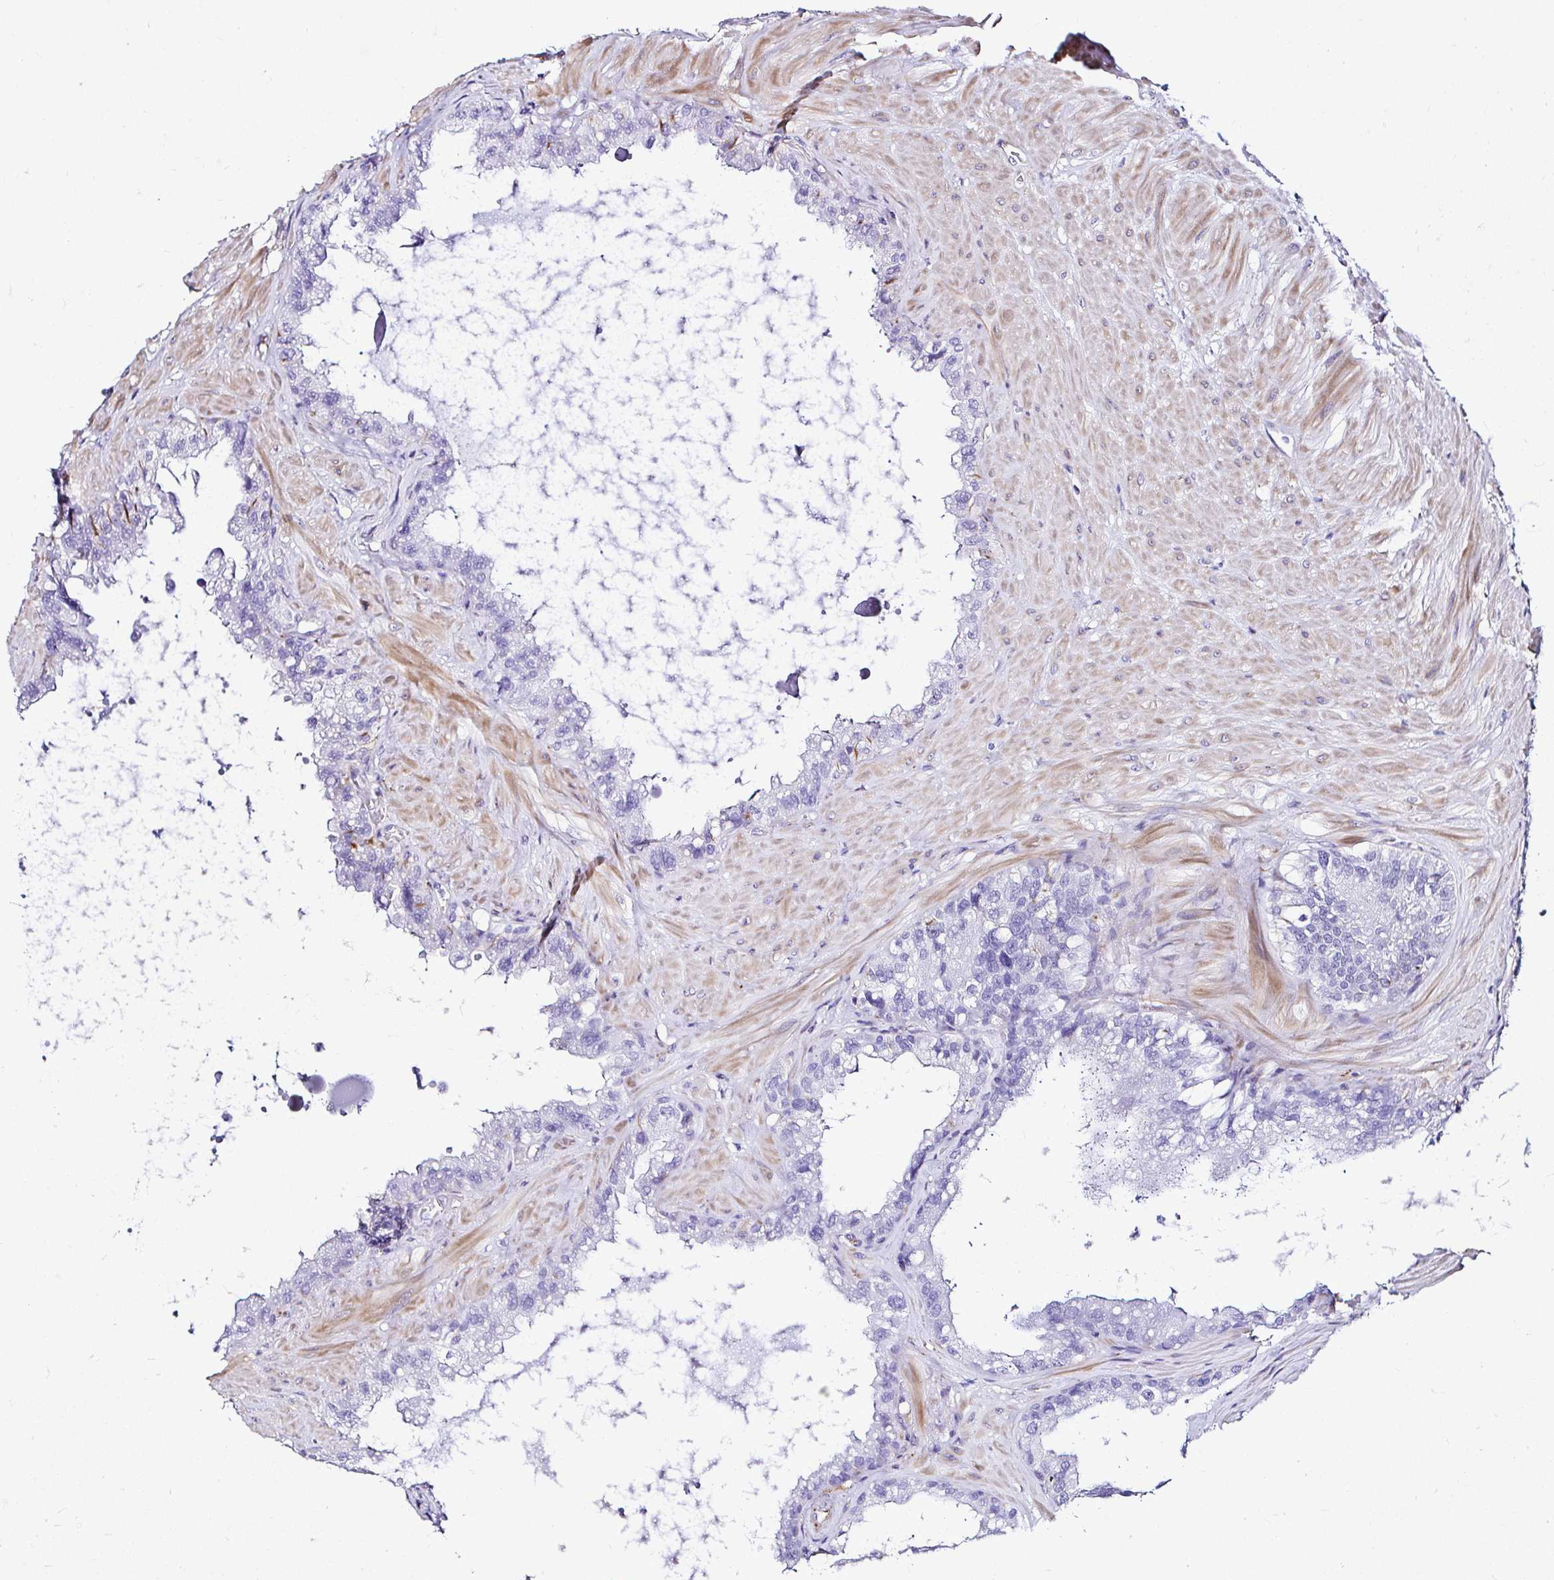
{"staining": {"intensity": "negative", "quantity": "none", "location": "none"}, "tissue": "seminal vesicle", "cell_type": "Glandular cells", "image_type": "normal", "snomed": [{"axis": "morphology", "description": "Normal tissue, NOS"}, {"axis": "topography", "description": "Seminal veicle"}, {"axis": "topography", "description": "Peripheral nerve tissue"}], "caption": "This is a histopathology image of immunohistochemistry staining of benign seminal vesicle, which shows no staining in glandular cells. Brightfield microscopy of immunohistochemistry (IHC) stained with DAB (brown) and hematoxylin (blue), captured at high magnification.", "gene": "DEPDC5", "patient": {"sex": "male", "age": 76}}